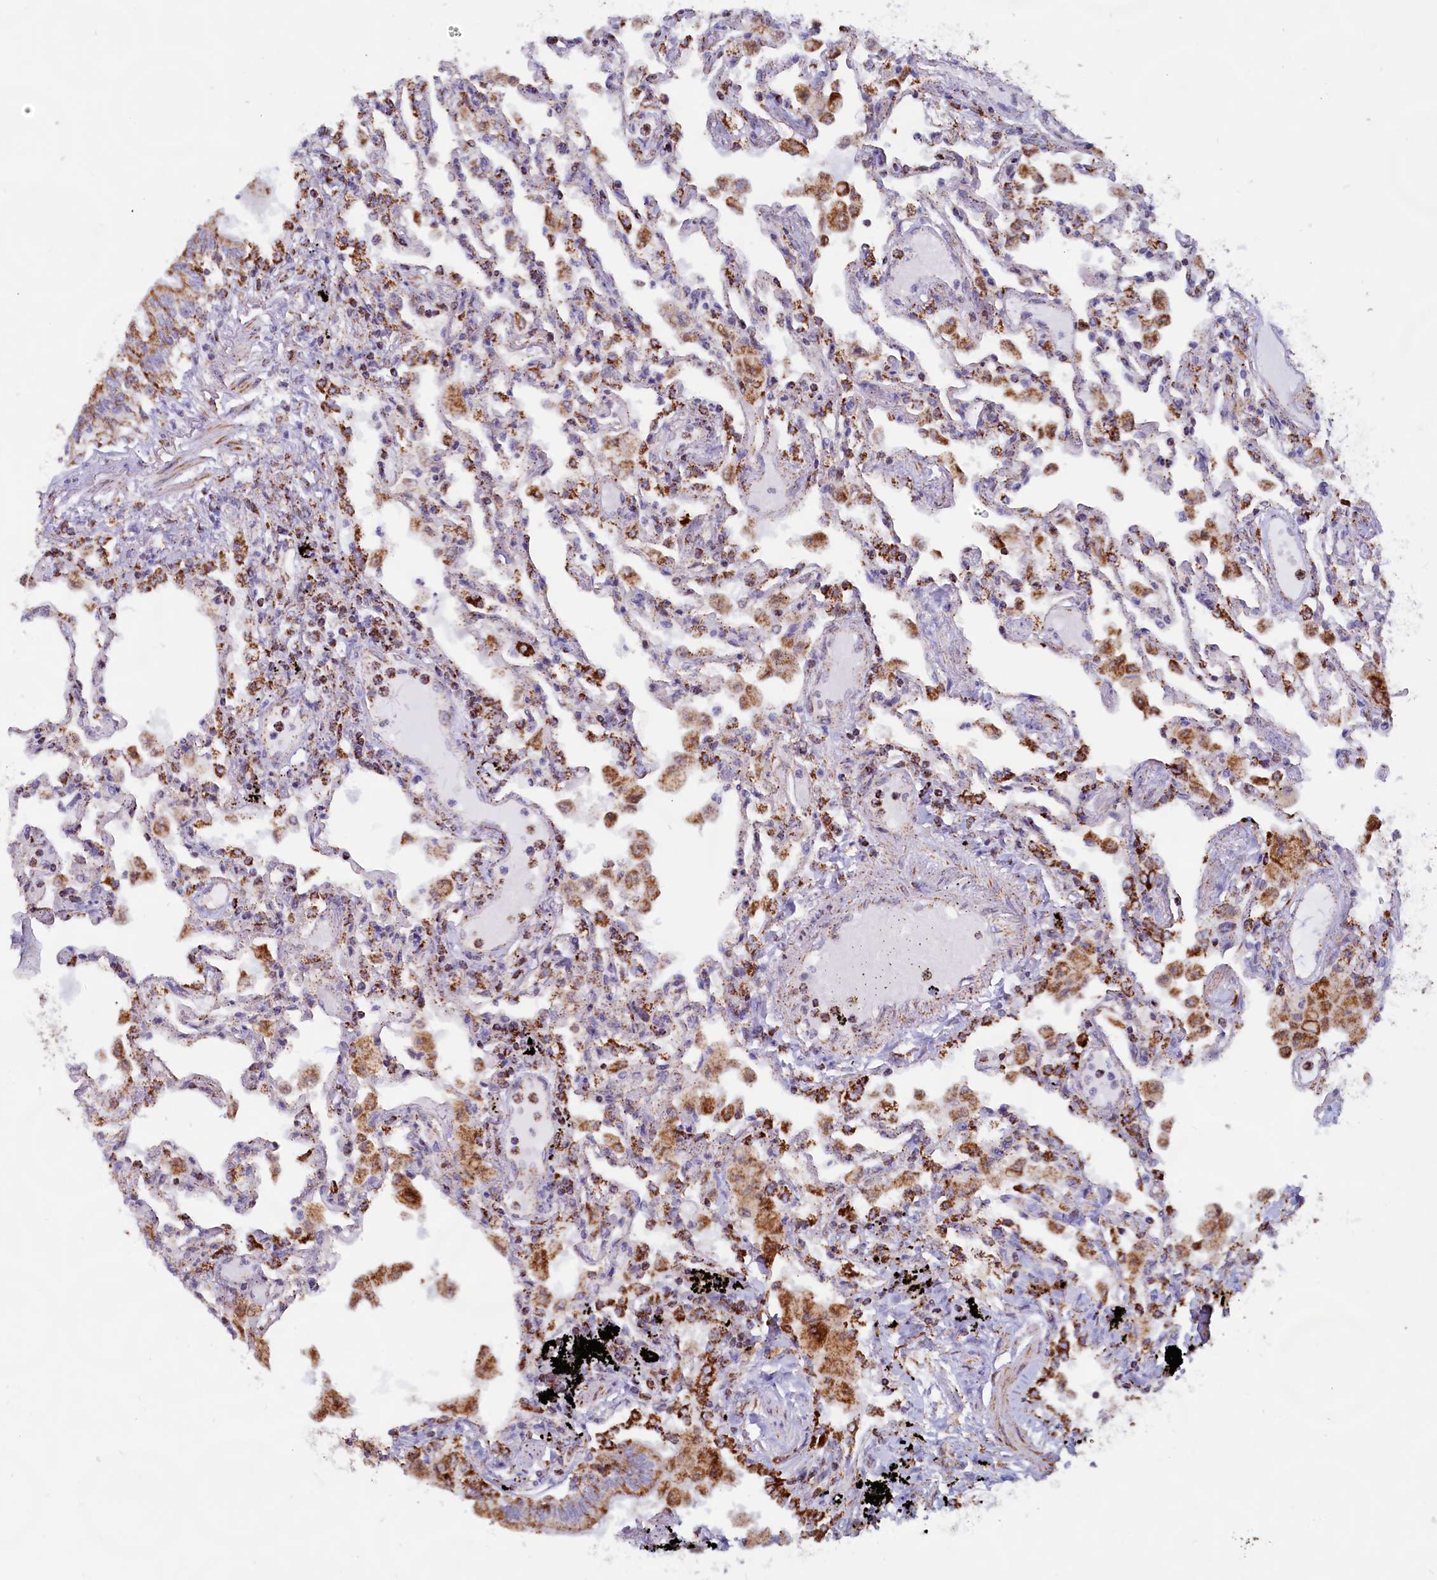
{"staining": {"intensity": "moderate", "quantity": "25%-75%", "location": "cytoplasmic/membranous"}, "tissue": "lung", "cell_type": "Alveolar cells", "image_type": "normal", "snomed": [{"axis": "morphology", "description": "Normal tissue, NOS"}, {"axis": "topography", "description": "Bronchus"}, {"axis": "topography", "description": "Lung"}], "caption": "An immunohistochemistry (IHC) histopathology image of unremarkable tissue is shown. Protein staining in brown highlights moderate cytoplasmic/membranous positivity in lung within alveolar cells.", "gene": "C1D", "patient": {"sex": "female", "age": 49}}